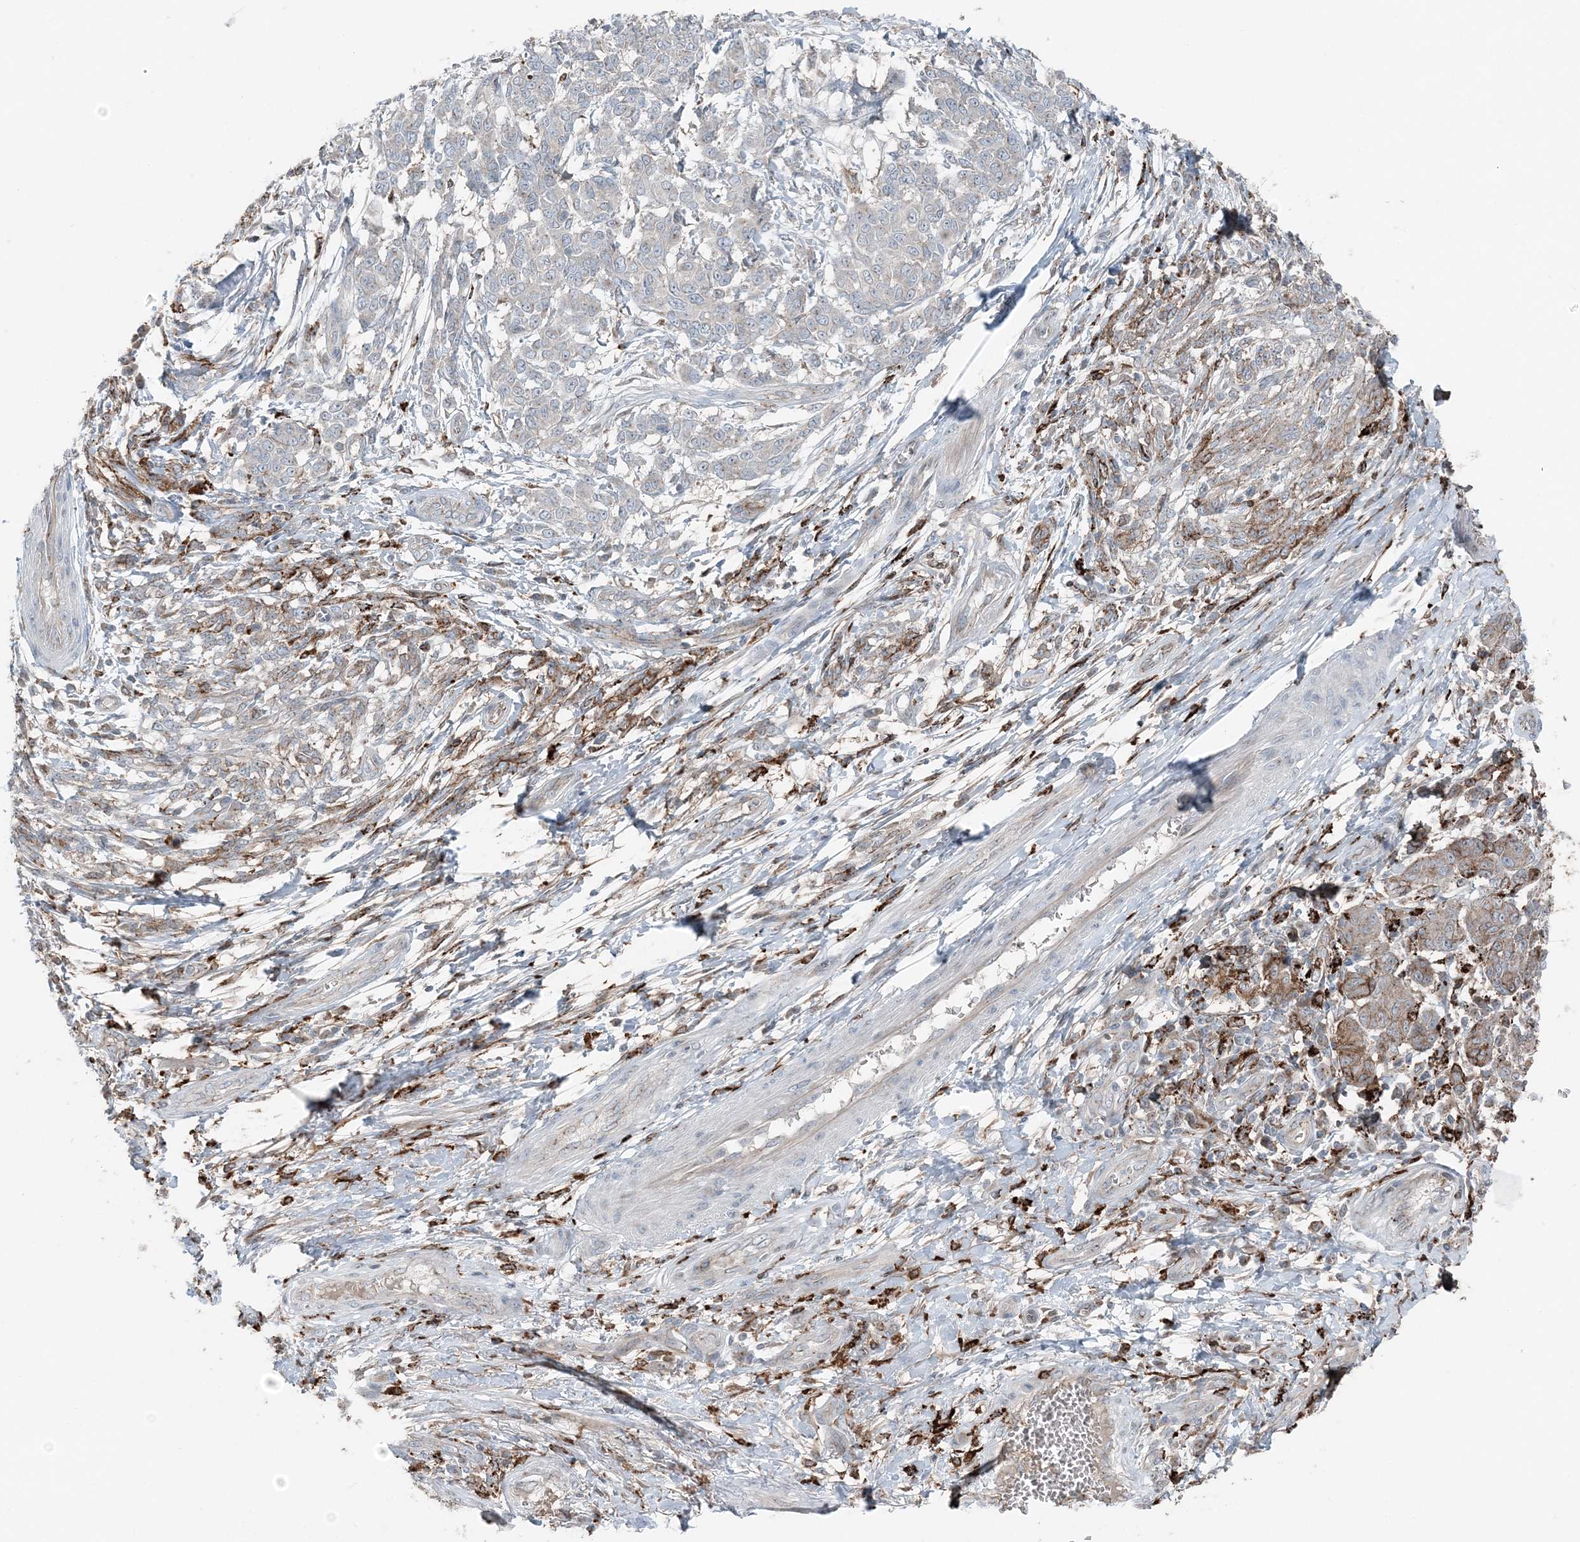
{"staining": {"intensity": "negative", "quantity": "none", "location": "none"}, "tissue": "melanoma", "cell_type": "Tumor cells", "image_type": "cancer", "snomed": [{"axis": "morphology", "description": "Malignant melanoma, NOS"}, {"axis": "topography", "description": "Skin"}], "caption": "IHC micrograph of neoplastic tissue: human malignant melanoma stained with DAB (3,3'-diaminobenzidine) demonstrates no significant protein expression in tumor cells.", "gene": "KY", "patient": {"sex": "male", "age": 49}}